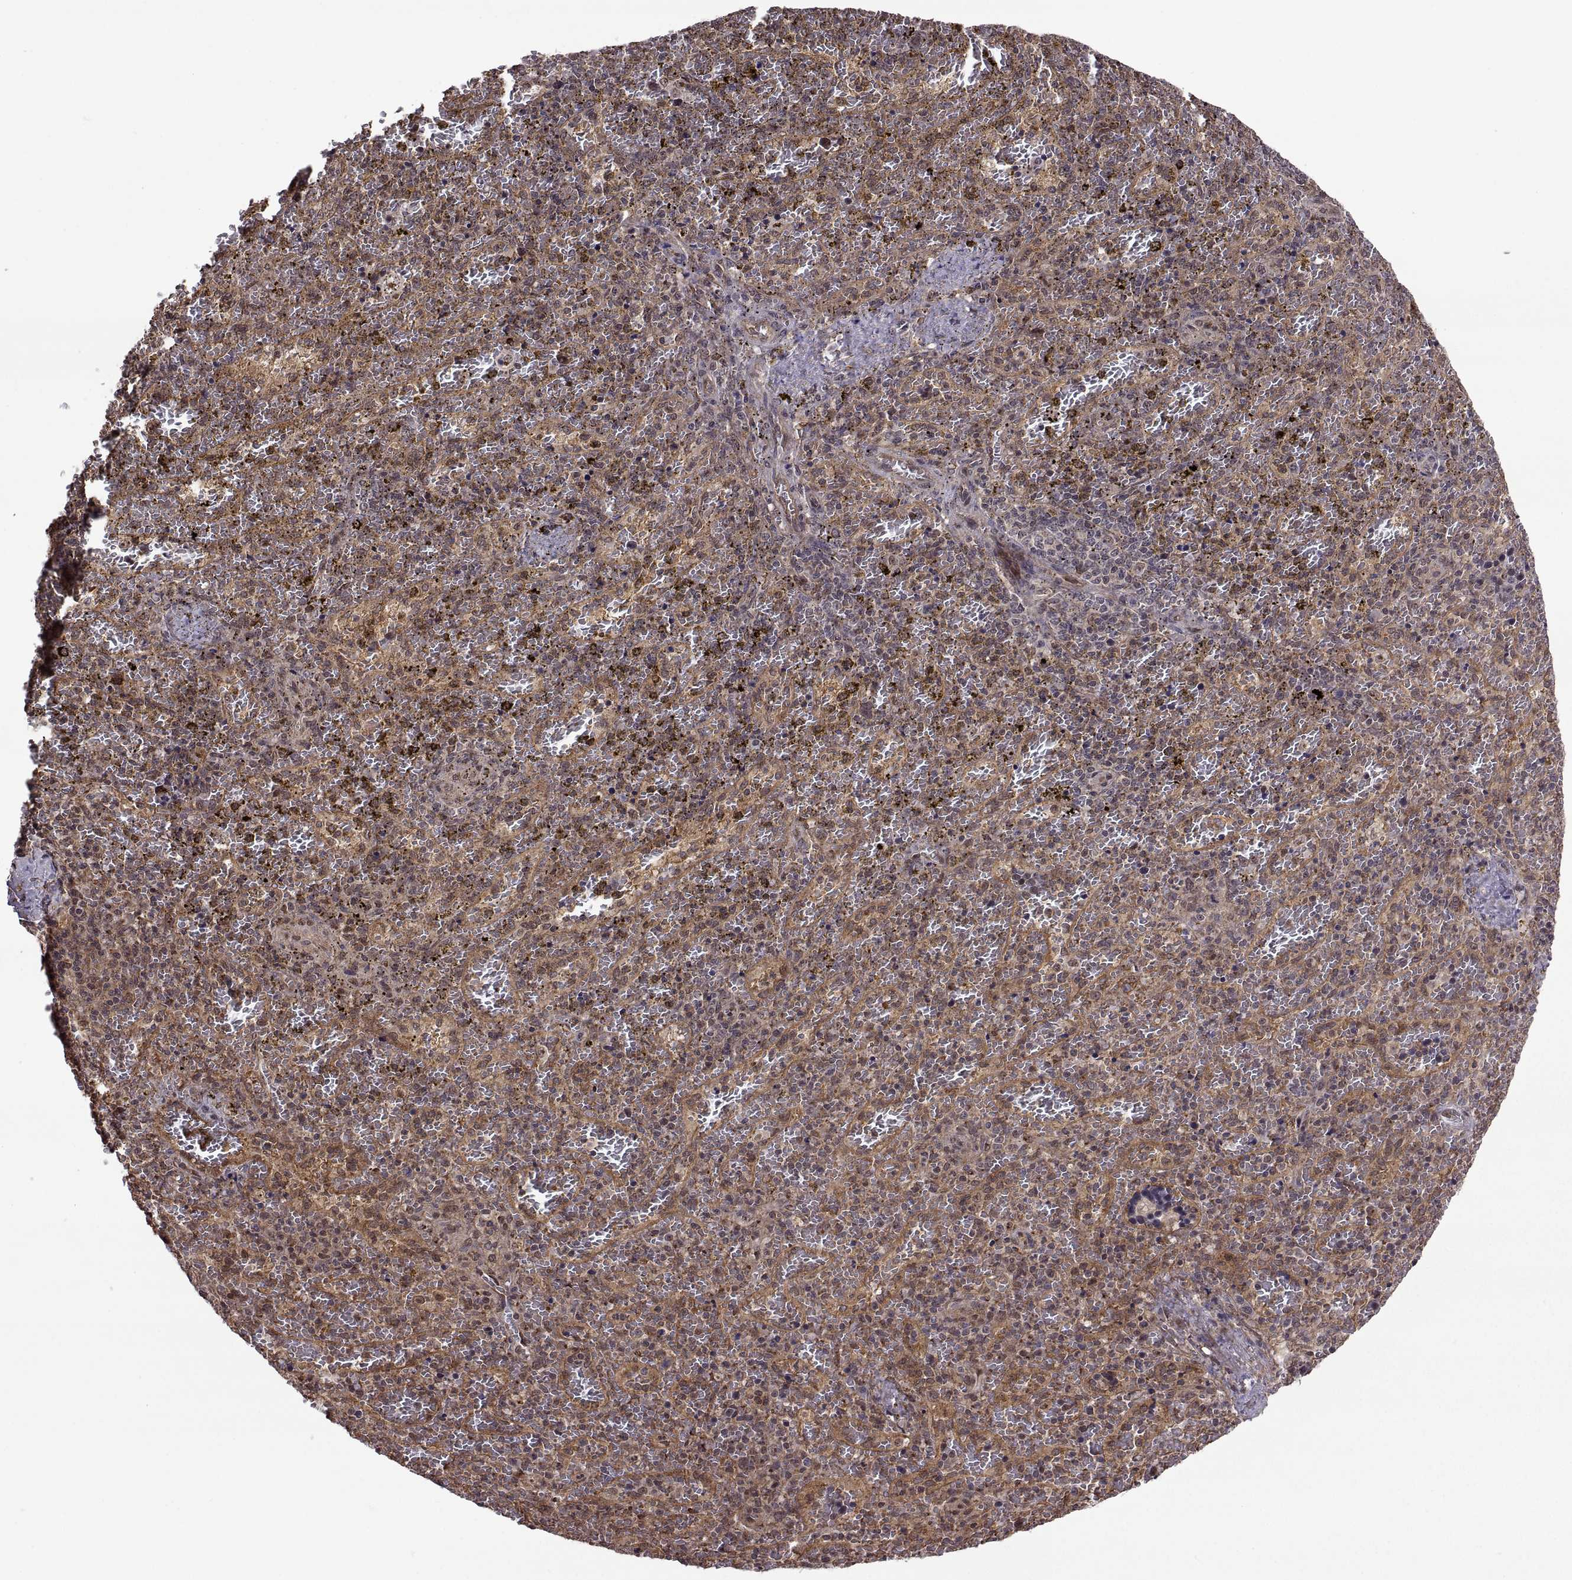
{"staining": {"intensity": "negative", "quantity": "none", "location": "none"}, "tissue": "spleen", "cell_type": "Cells in red pulp", "image_type": "normal", "snomed": [{"axis": "morphology", "description": "Normal tissue, NOS"}, {"axis": "topography", "description": "Spleen"}], "caption": "A photomicrograph of human spleen is negative for staining in cells in red pulp. (DAB immunohistochemistry (IHC) with hematoxylin counter stain).", "gene": "ARRB1", "patient": {"sex": "female", "age": 50}}